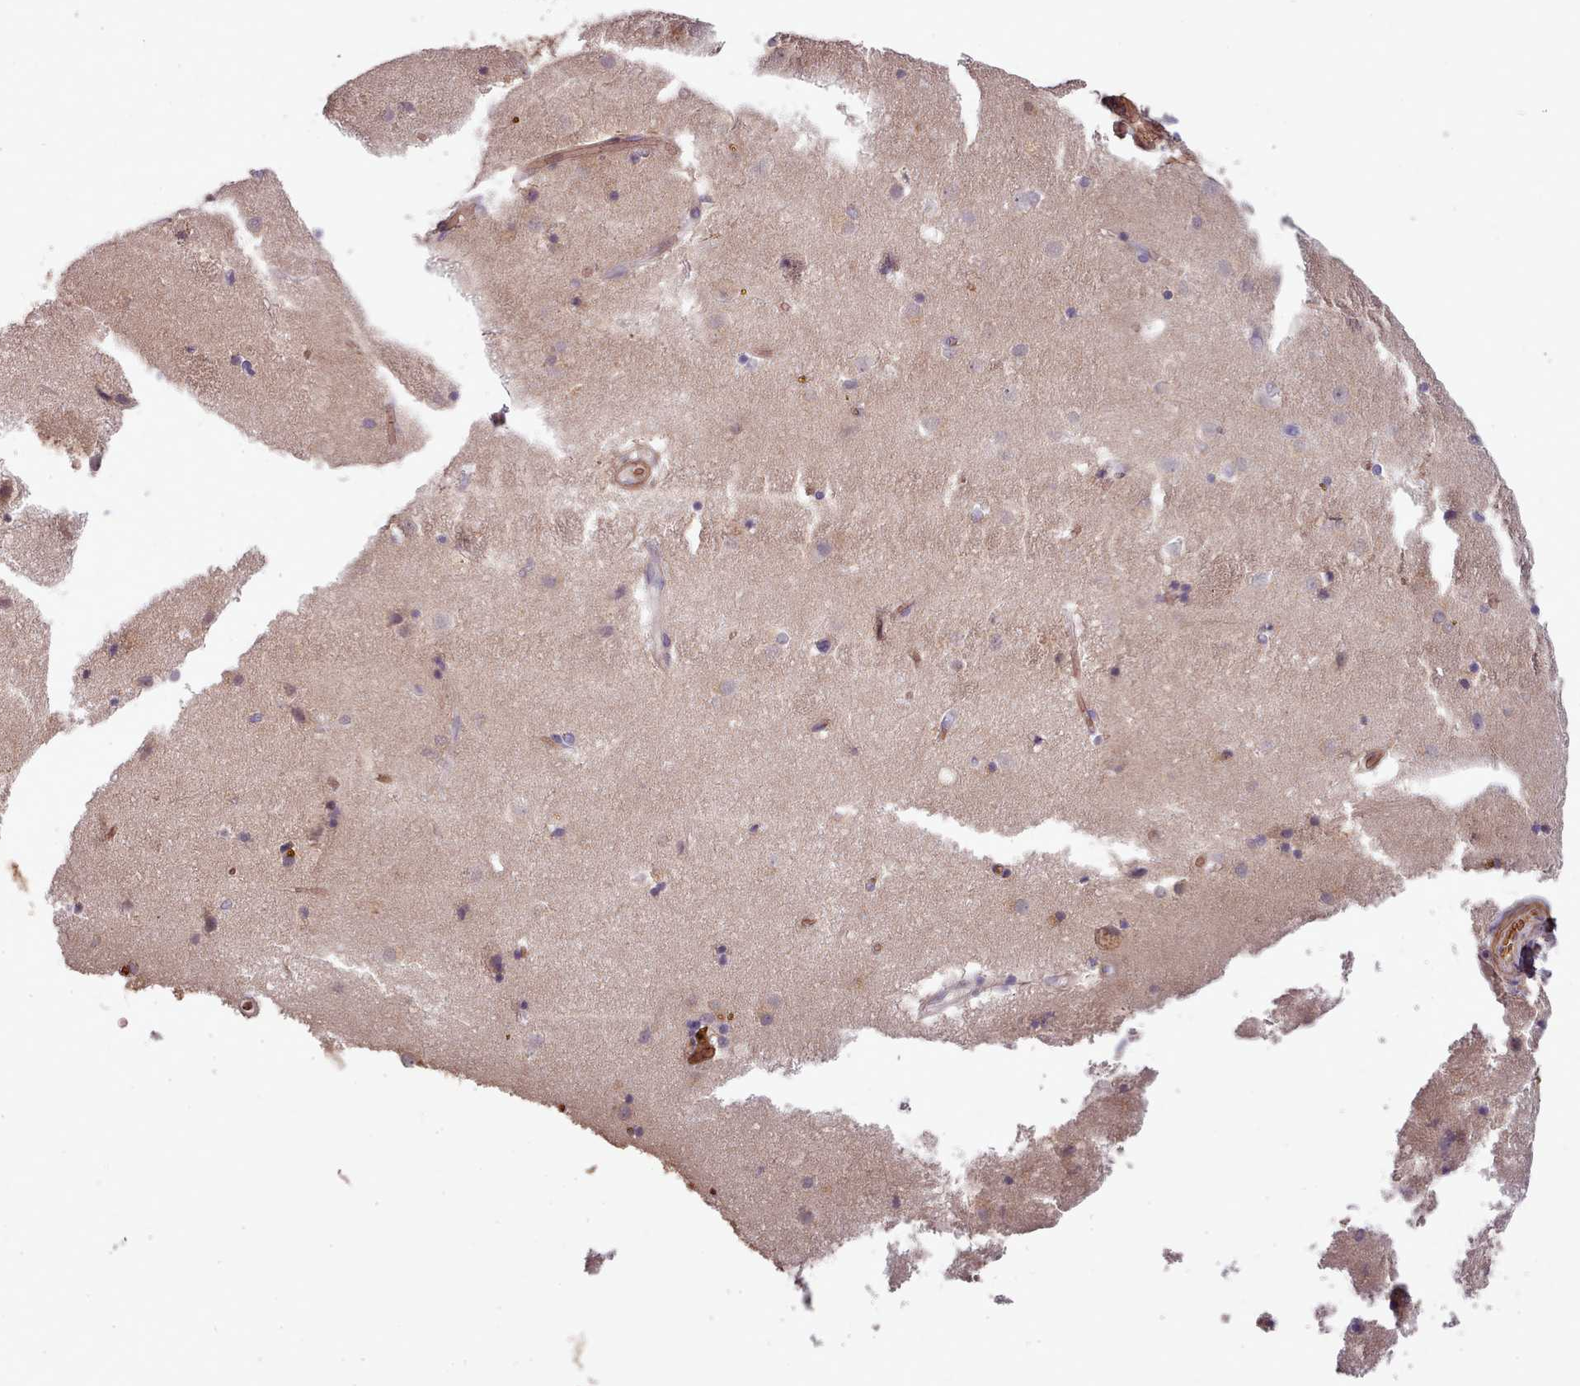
{"staining": {"intensity": "negative", "quantity": "none", "location": "none"}, "tissue": "caudate", "cell_type": "Glial cells", "image_type": "normal", "snomed": [{"axis": "morphology", "description": "Normal tissue, NOS"}, {"axis": "topography", "description": "Lateral ventricle wall"}], "caption": "Protein analysis of normal caudate reveals no significant staining in glial cells. The staining is performed using DAB (3,3'-diaminobenzidine) brown chromogen with nuclei counter-stained in using hematoxylin.", "gene": "CLNS1A", "patient": {"sex": "male", "age": 70}}